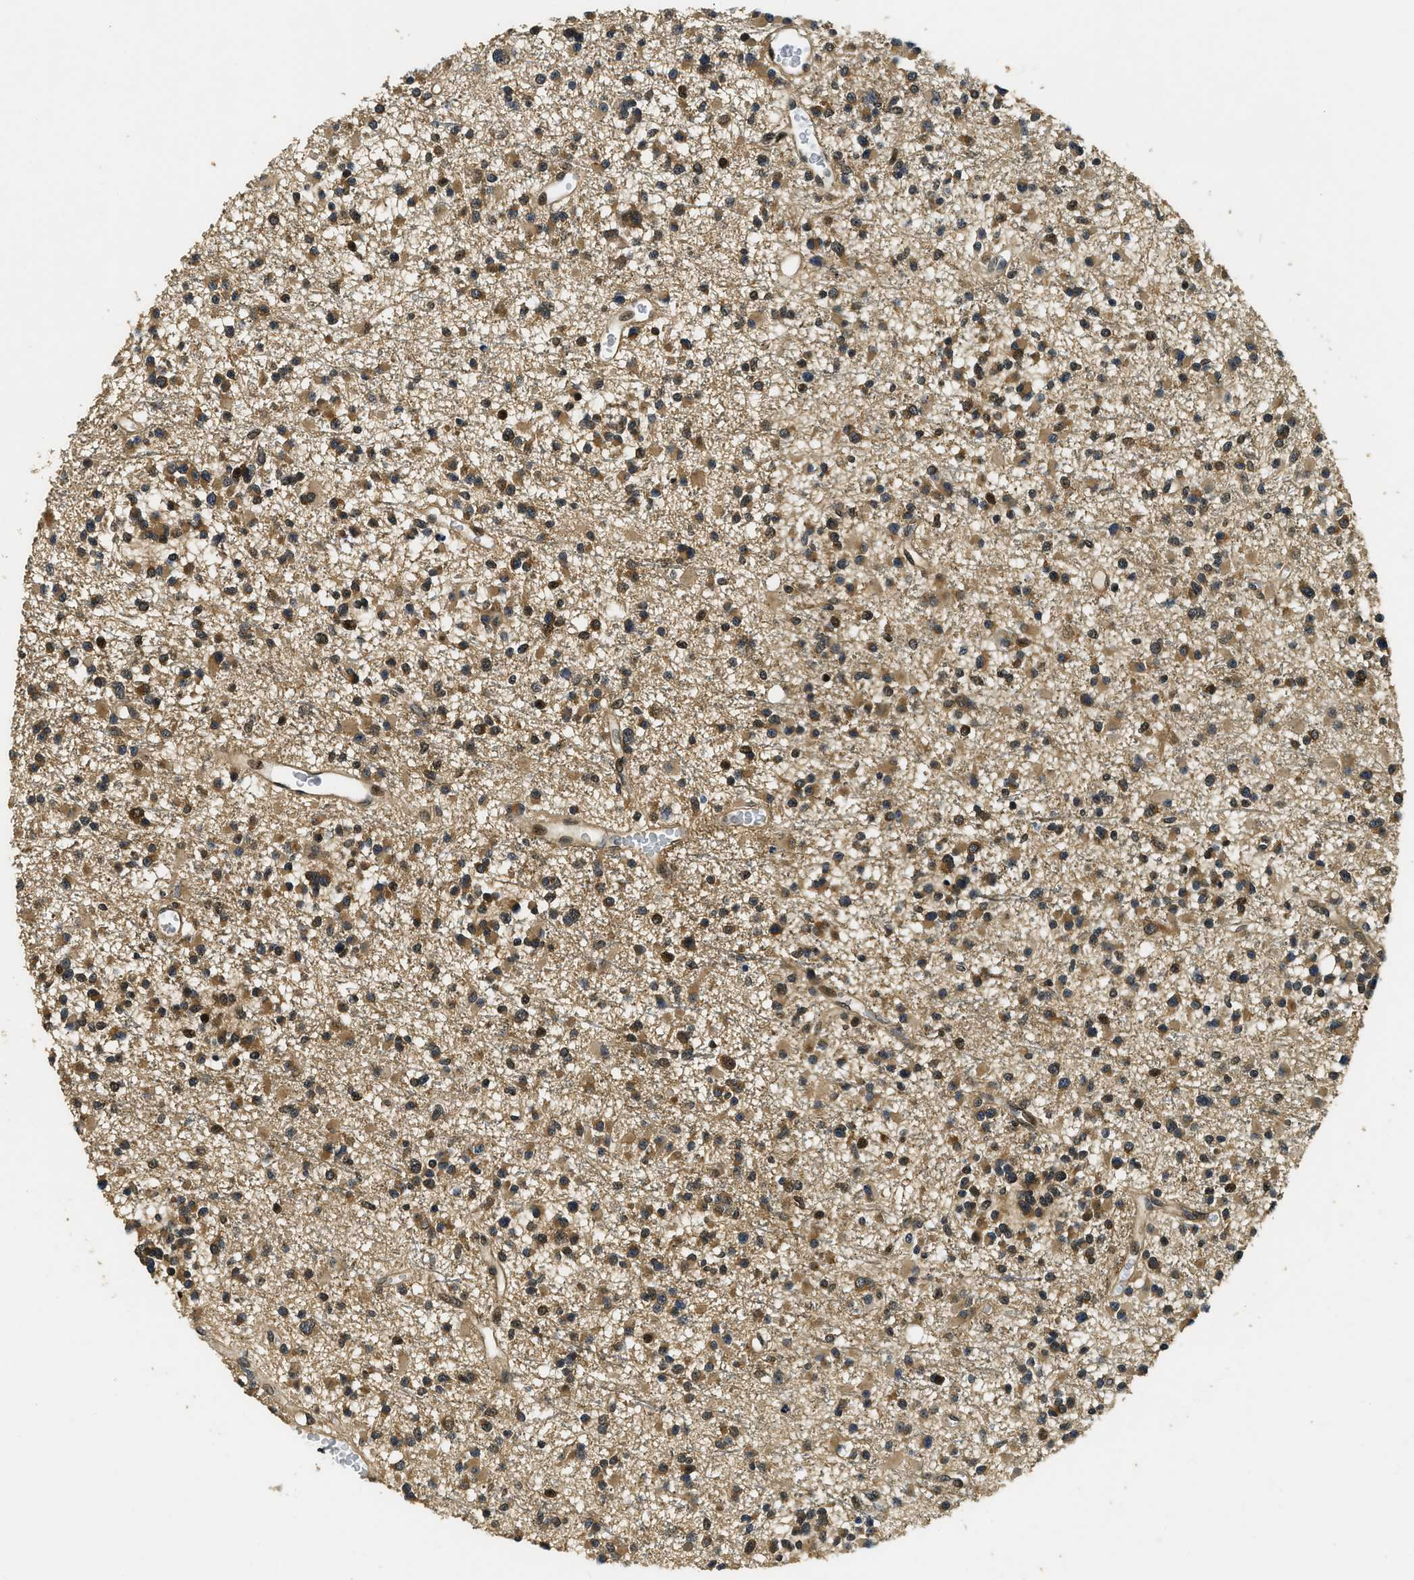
{"staining": {"intensity": "moderate", "quantity": ">75%", "location": "cytoplasmic/membranous,nuclear"}, "tissue": "glioma", "cell_type": "Tumor cells", "image_type": "cancer", "snomed": [{"axis": "morphology", "description": "Glioma, malignant, Low grade"}, {"axis": "topography", "description": "Brain"}], "caption": "About >75% of tumor cells in malignant low-grade glioma reveal moderate cytoplasmic/membranous and nuclear protein expression as visualized by brown immunohistochemical staining.", "gene": "ADSL", "patient": {"sex": "female", "age": 22}}